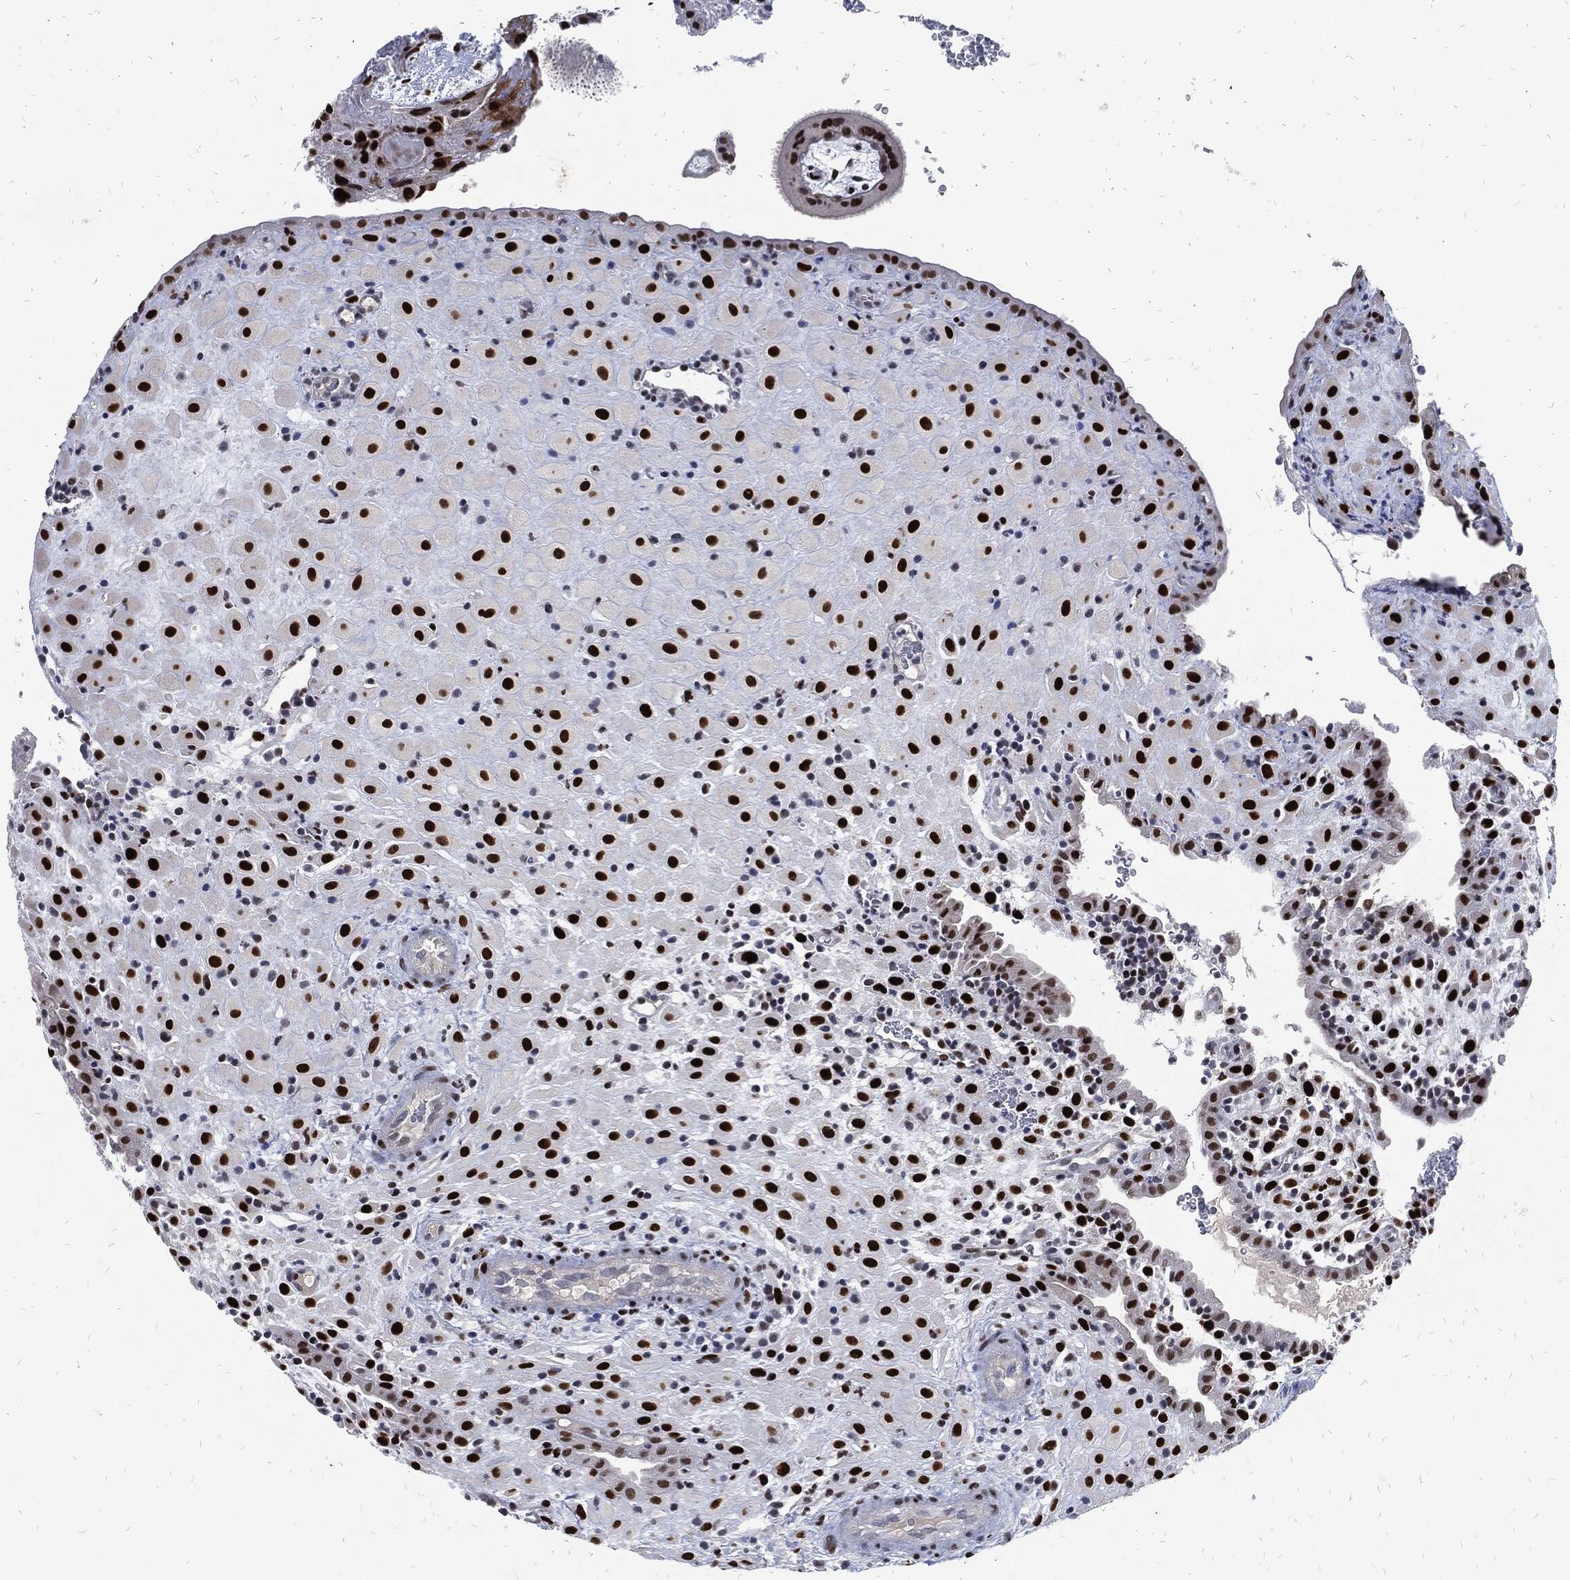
{"staining": {"intensity": "strong", "quantity": ">75%", "location": "nuclear"}, "tissue": "placenta", "cell_type": "Decidual cells", "image_type": "normal", "snomed": [{"axis": "morphology", "description": "Normal tissue, NOS"}, {"axis": "topography", "description": "Placenta"}], "caption": "Human placenta stained for a protein (brown) demonstrates strong nuclear positive staining in approximately >75% of decidual cells.", "gene": "JUN", "patient": {"sex": "female", "age": 19}}